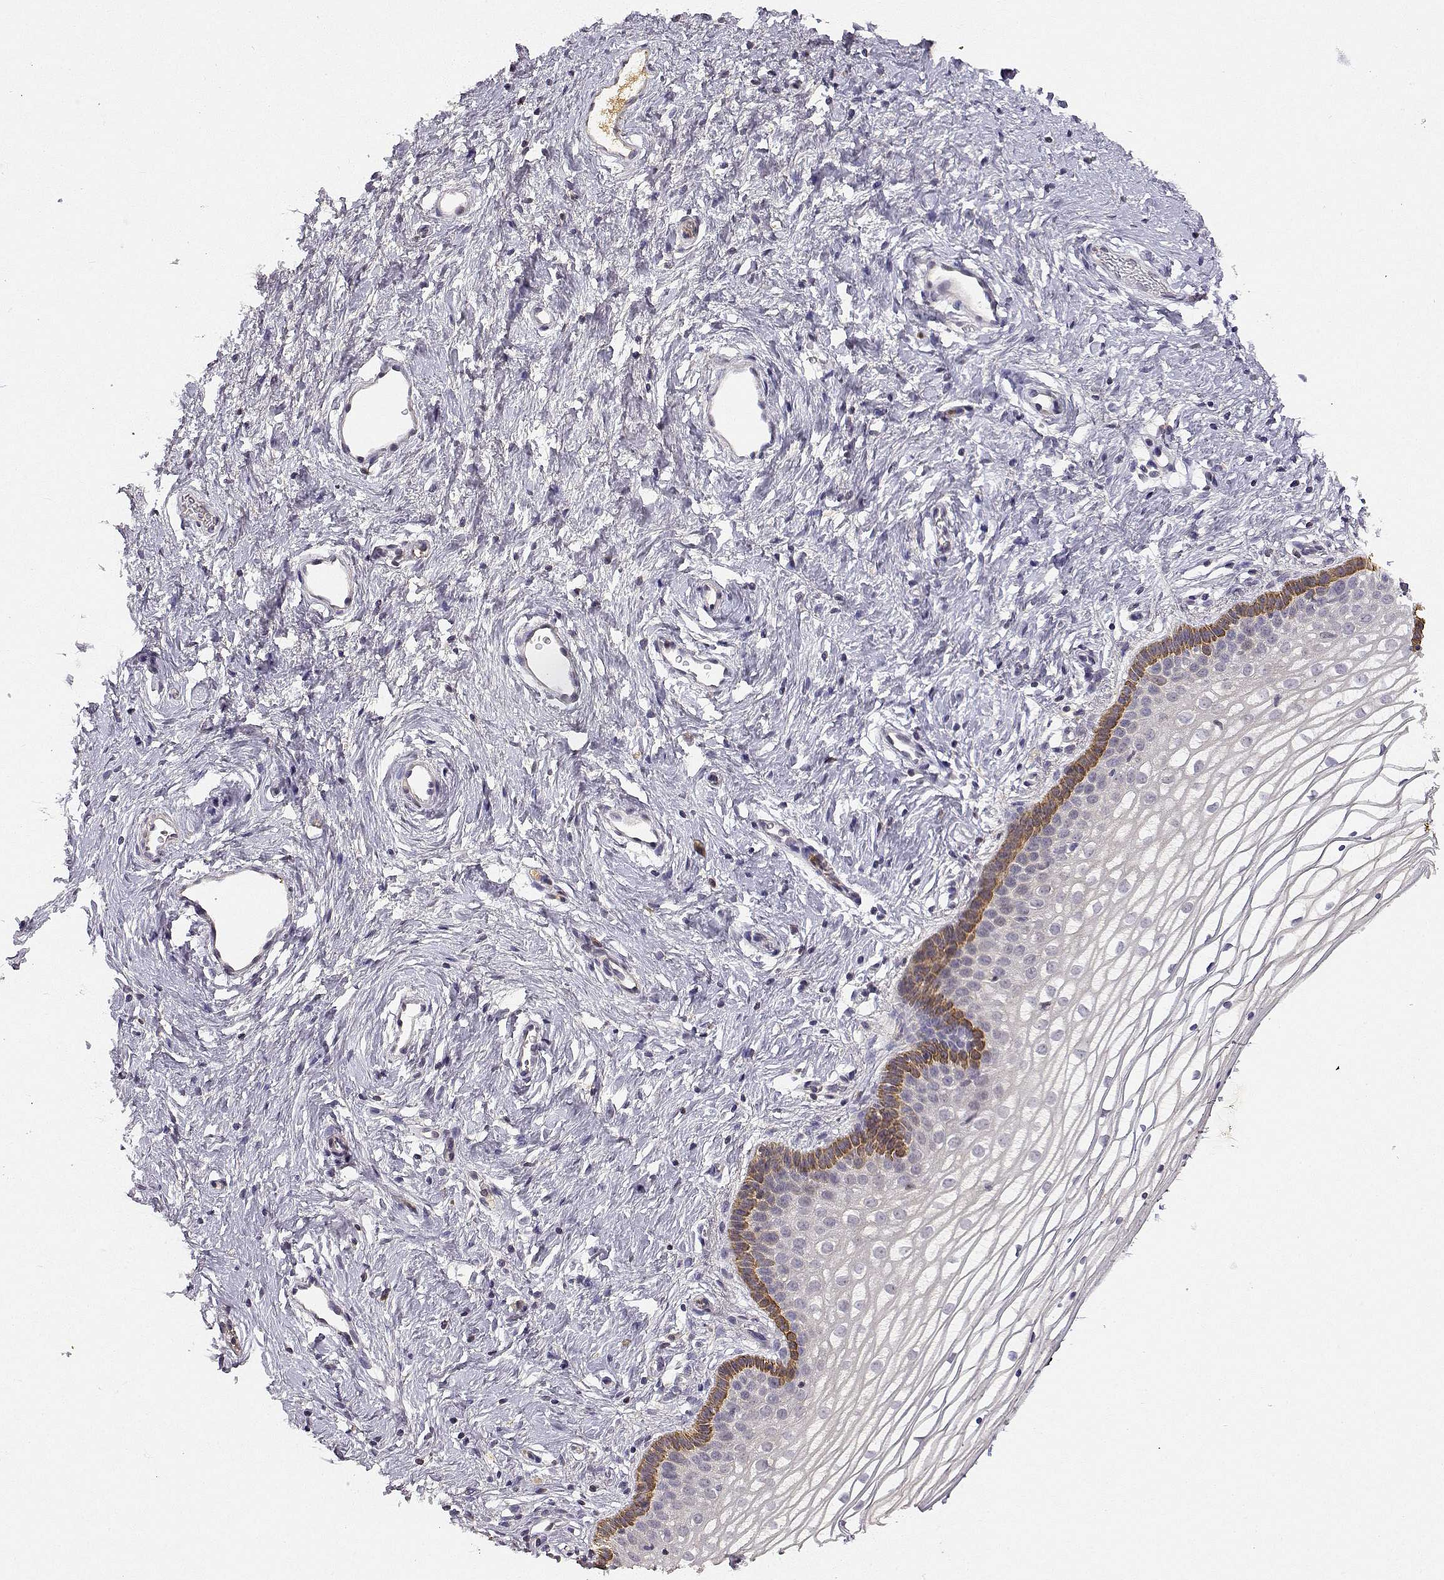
{"staining": {"intensity": "strong", "quantity": "<25%", "location": "cytoplasmic/membranous"}, "tissue": "vagina", "cell_type": "Squamous epithelial cells", "image_type": "normal", "snomed": [{"axis": "morphology", "description": "Normal tissue, NOS"}, {"axis": "topography", "description": "Vagina"}], "caption": "Brown immunohistochemical staining in unremarkable vagina exhibits strong cytoplasmic/membranous expression in approximately <25% of squamous epithelial cells.", "gene": "TACR1", "patient": {"sex": "female", "age": 36}}